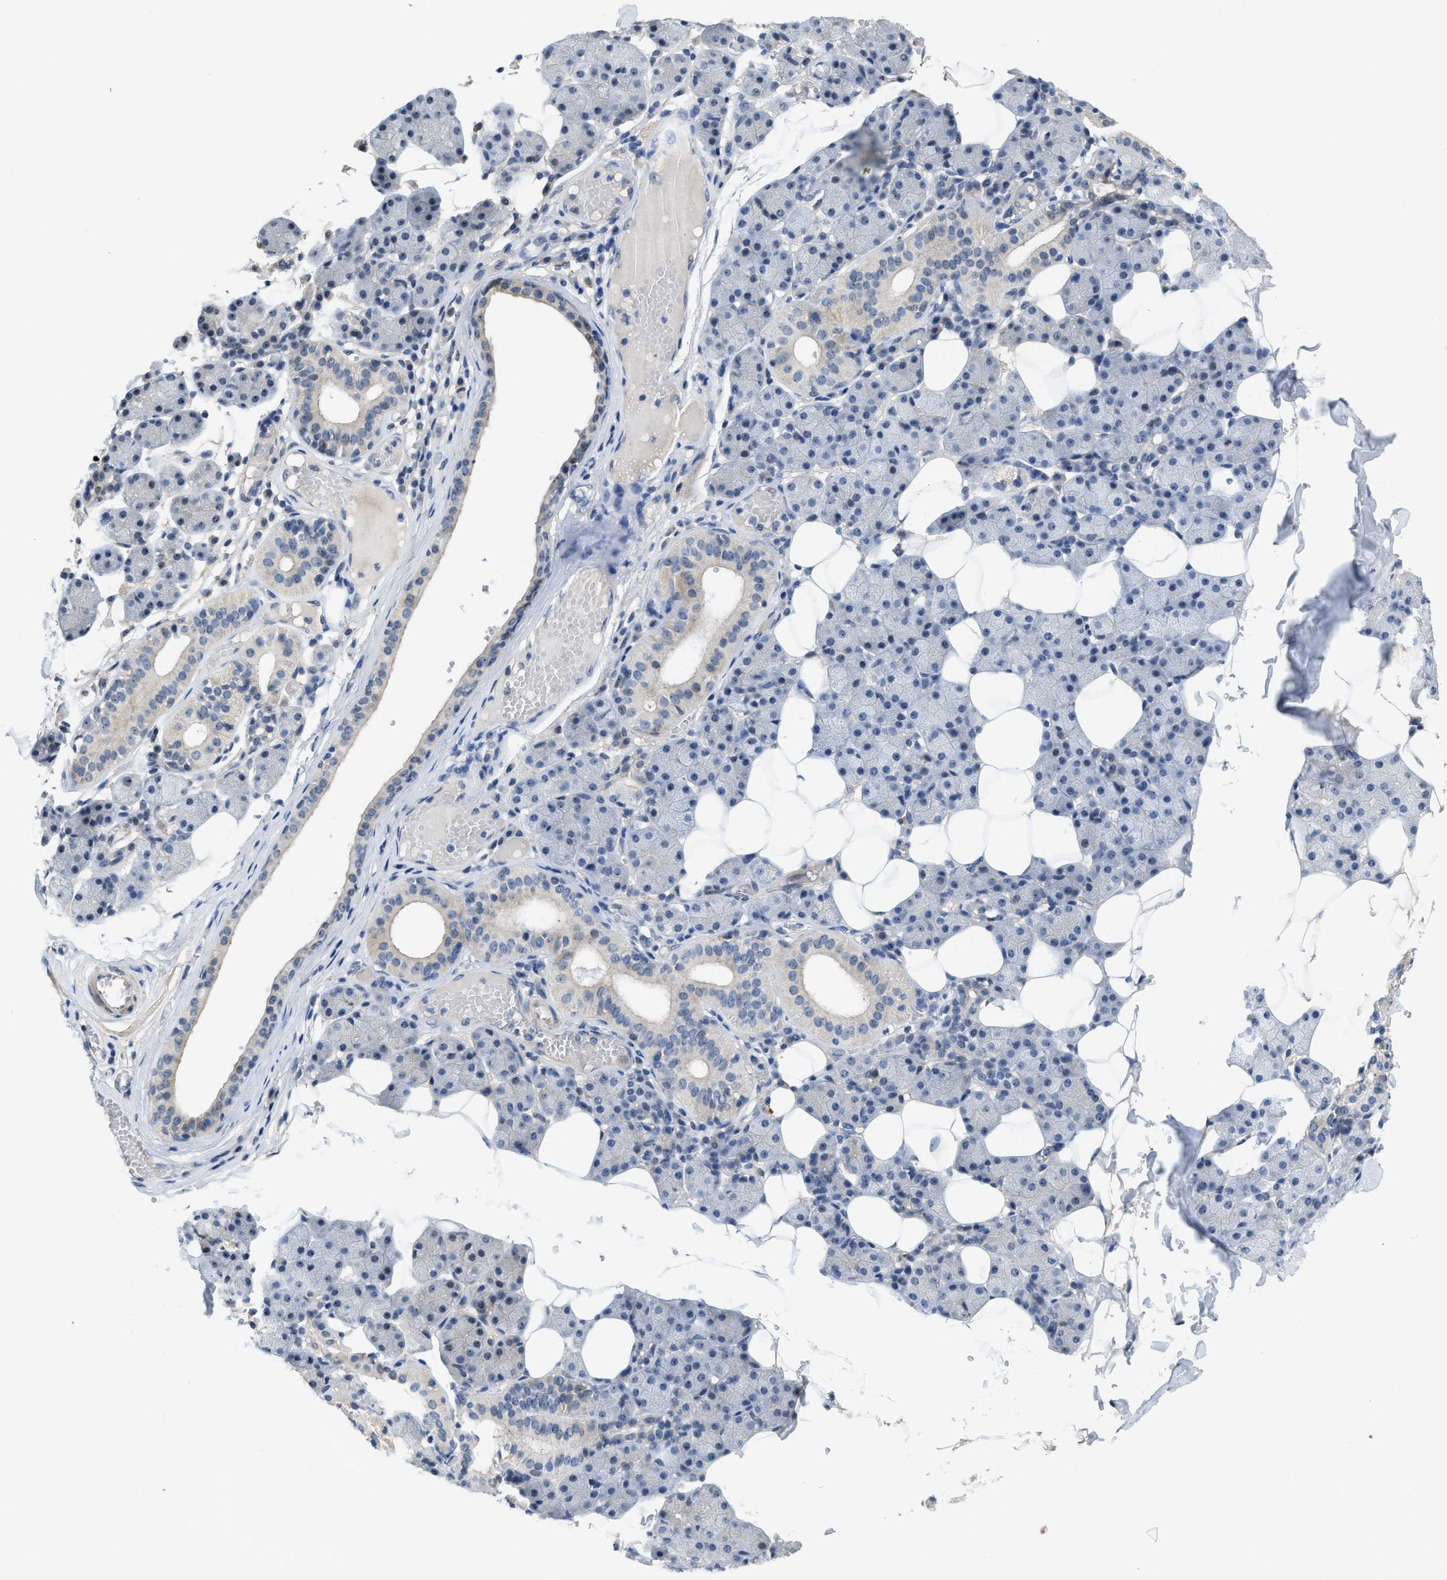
{"staining": {"intensity": "weak", "quantity": "<25%", "location": "nuclear"}, "tissue": "salivary gland", "cell_type": "Glandular cells", "image_type": "normal", "snomed": [{"axis": "morphology", "description": "Normal tissue, NOS"}, {"axis": "topography", "description": "Salivary gland"}], "caption": "Immunohistochemistry (IHC) micrograph of unremarkable salivary gland: salivary gland stained with DAB displays no significant protein expression in glandular cells. (DAB immunohistochemistry visualized using brightfield microscopy, high magnification).", "gene": "ZNF783", "patient": {"sex": "female", "age": 33}}